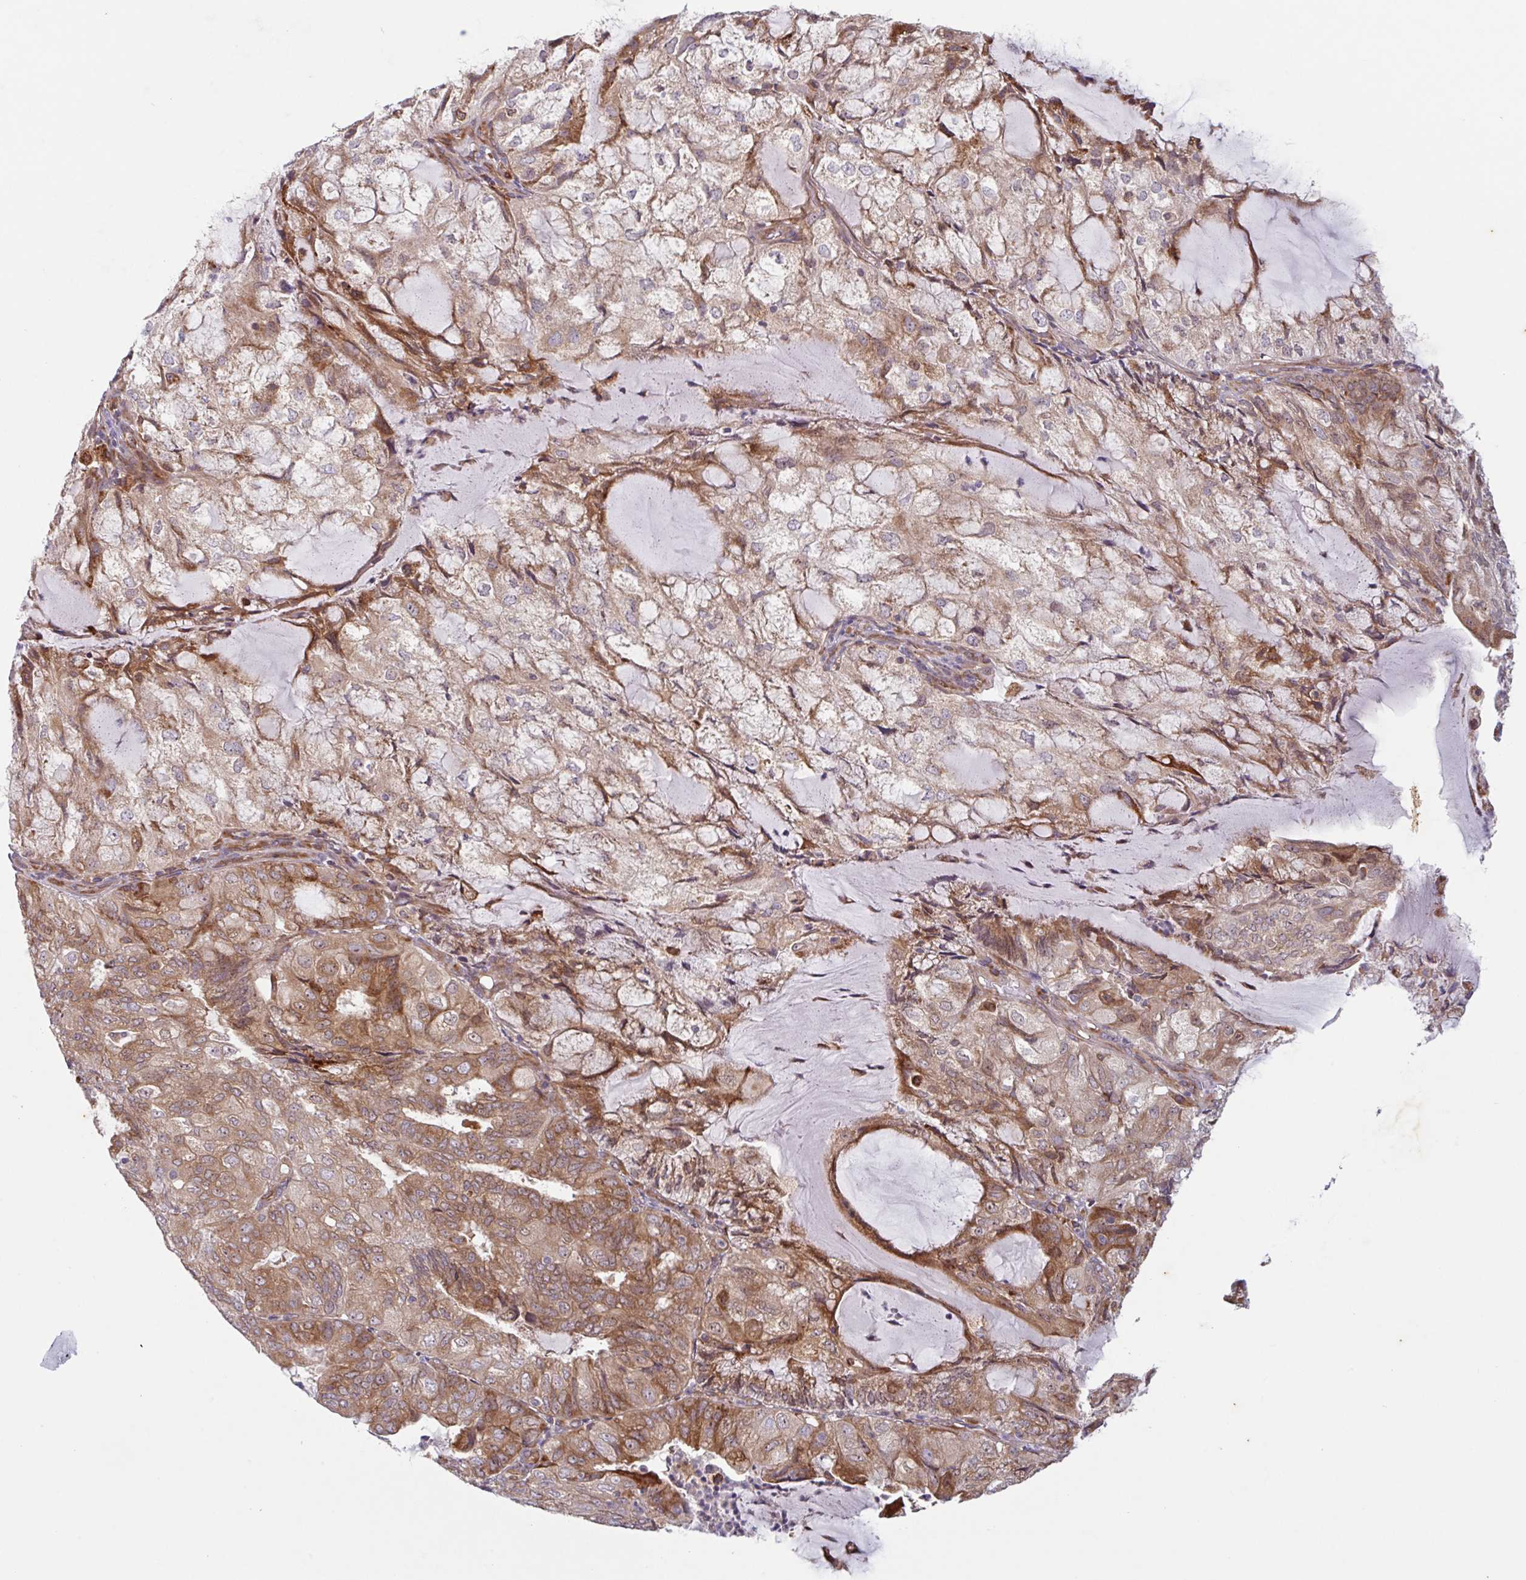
{"staining": {"intensity": "strong", "quantity": ">75%", "location": "cytoplasmic/membranous"}, "tissue": "endometrial cancer", "cell_type": "Tumor cells", "image_type": "cancer", "snomed": [{"axis": "morphology", "description": "Adenocarcinoma, NOS"}, {"axis": "topography", "description": "Endometrium"}], "caption": "Human adenocarcinoma (endometrial) stained with a brown dye demonstrates strong cytoplasmic/membranous positive positivity in about >75% of tumor cells.", "gene": "RIT1", "patient": {"sex": "female", "age": 81}}